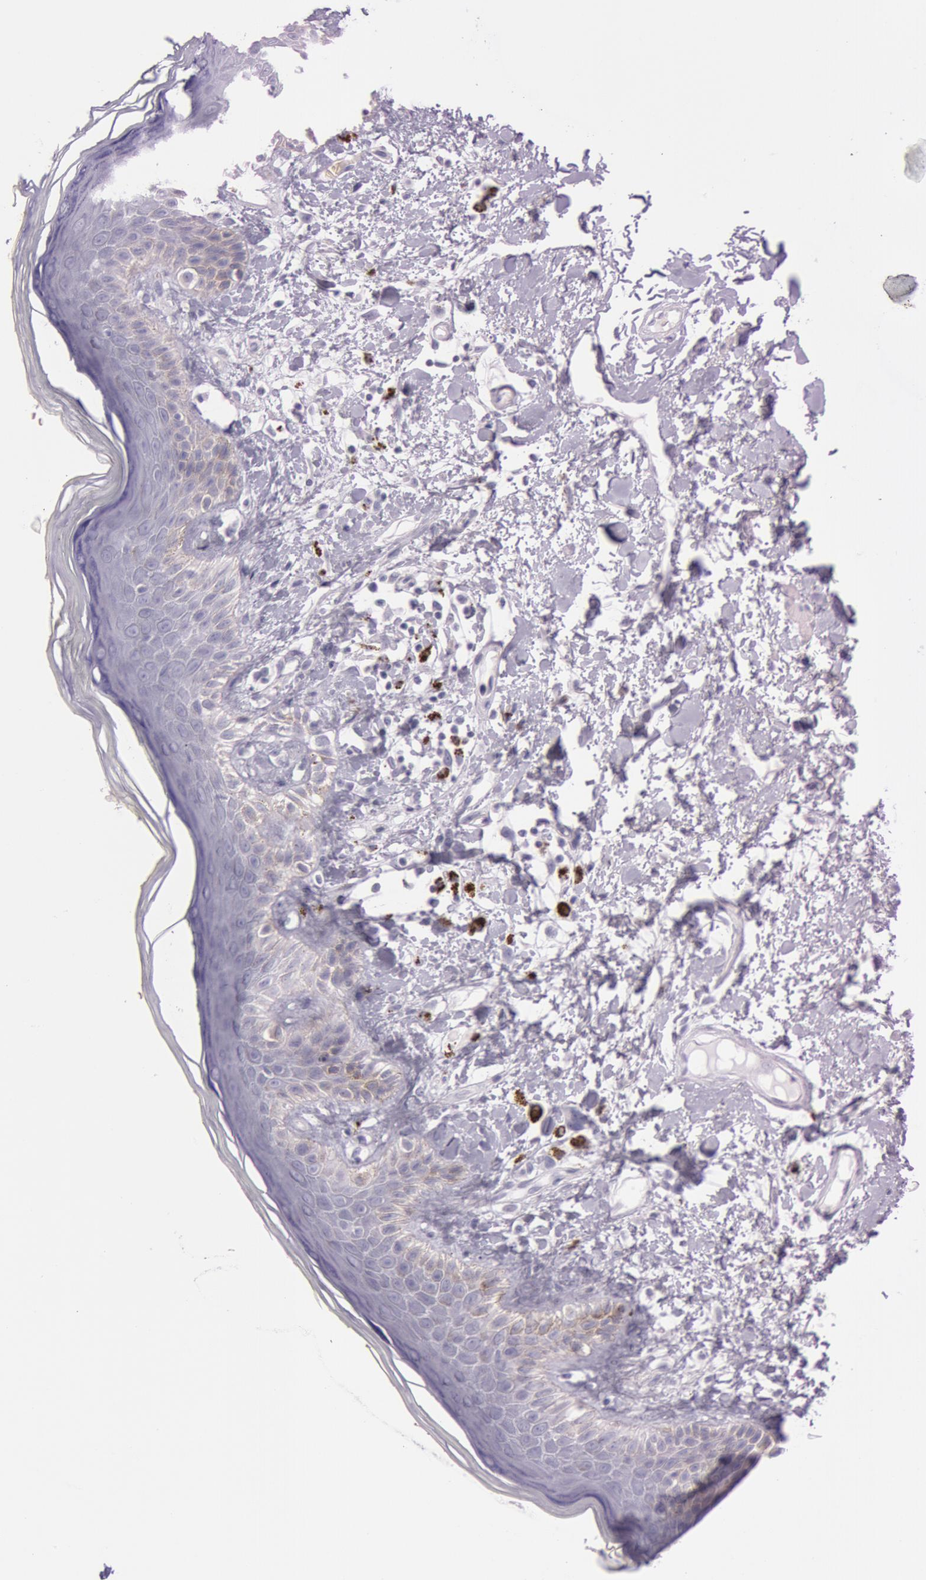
{"staining": {"intensity": "negative", "quantity": "none", "location": "none"}, "tissue": "skin", "cell_type": "Epidermal cells", "image_type": "normal", "snomed": [{"axis": "morphology", "description": "Normal tissue, NOS"}, {"axis": "topography", "description": "Anal"}], "caption": "The image demonstrates no significant staining in epidermal cells of skin.", "gene": "FOLH1", "patient": {"sex": "female", "age": 78}}